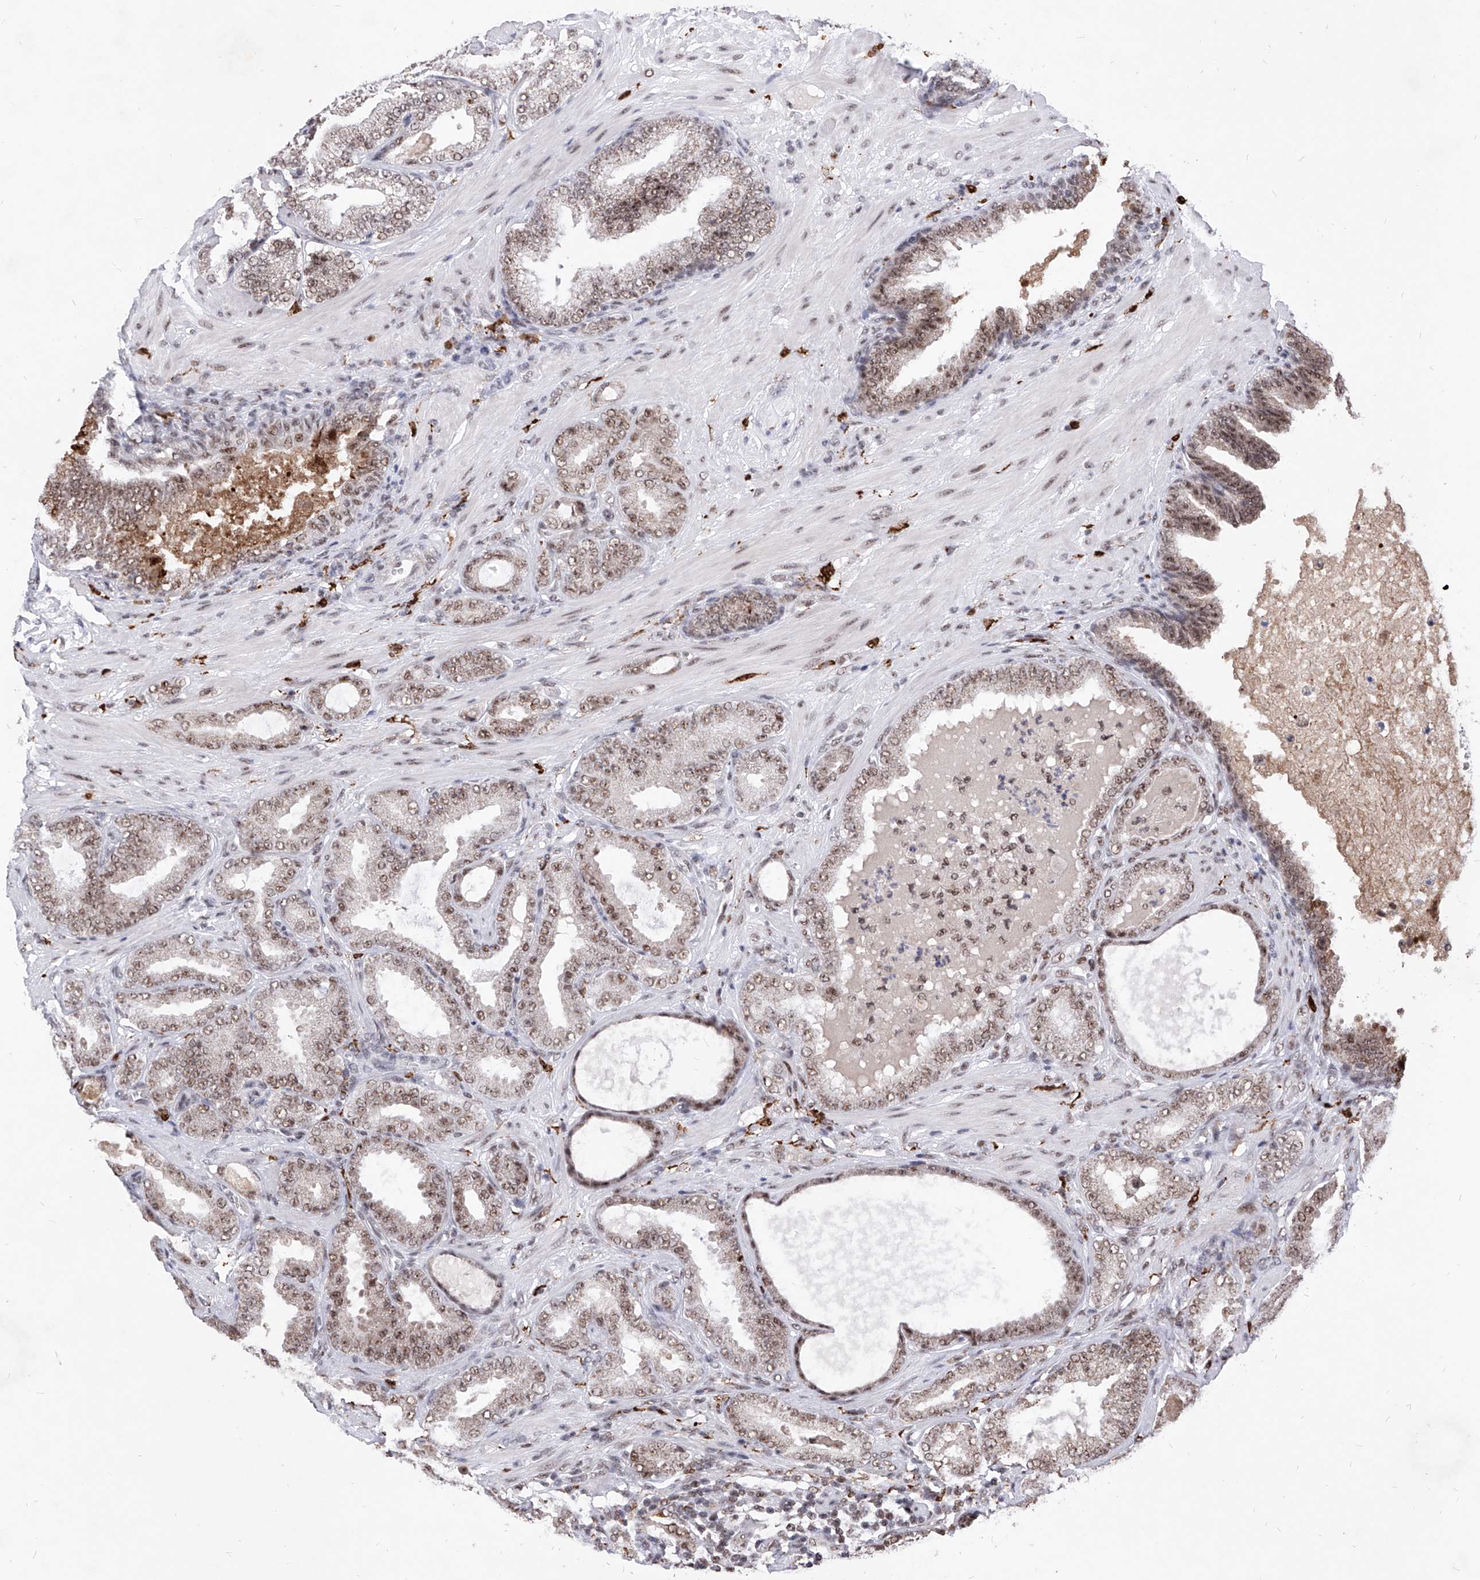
{"staining": {"intensity": "weak", "quantity": ">75%", "location": "nuclear"}, "tissue": "prostate cancer", "cell_type": "Tumor cells", "image_type": "cancer", "snomed": [{"axis": "morphology", "description": "Adenocarcinoma, Low grade"}, {"axis": "topography", "description": "Prostate"}], "caption": "Adenocarcinoma (low-grade) (prostate) was stained to show a protein in brown. There is low levels of weak nuclear positivity in about >75% of tumor cells. The staining is performed using DAB (3,3'-diaminobenzidine) brown chromogen to label protein expression. The nuclei are counter-stained blue using hematoxylin.", "gene": "PHF5A", "patient": {"sex": "male", "age": 63}}